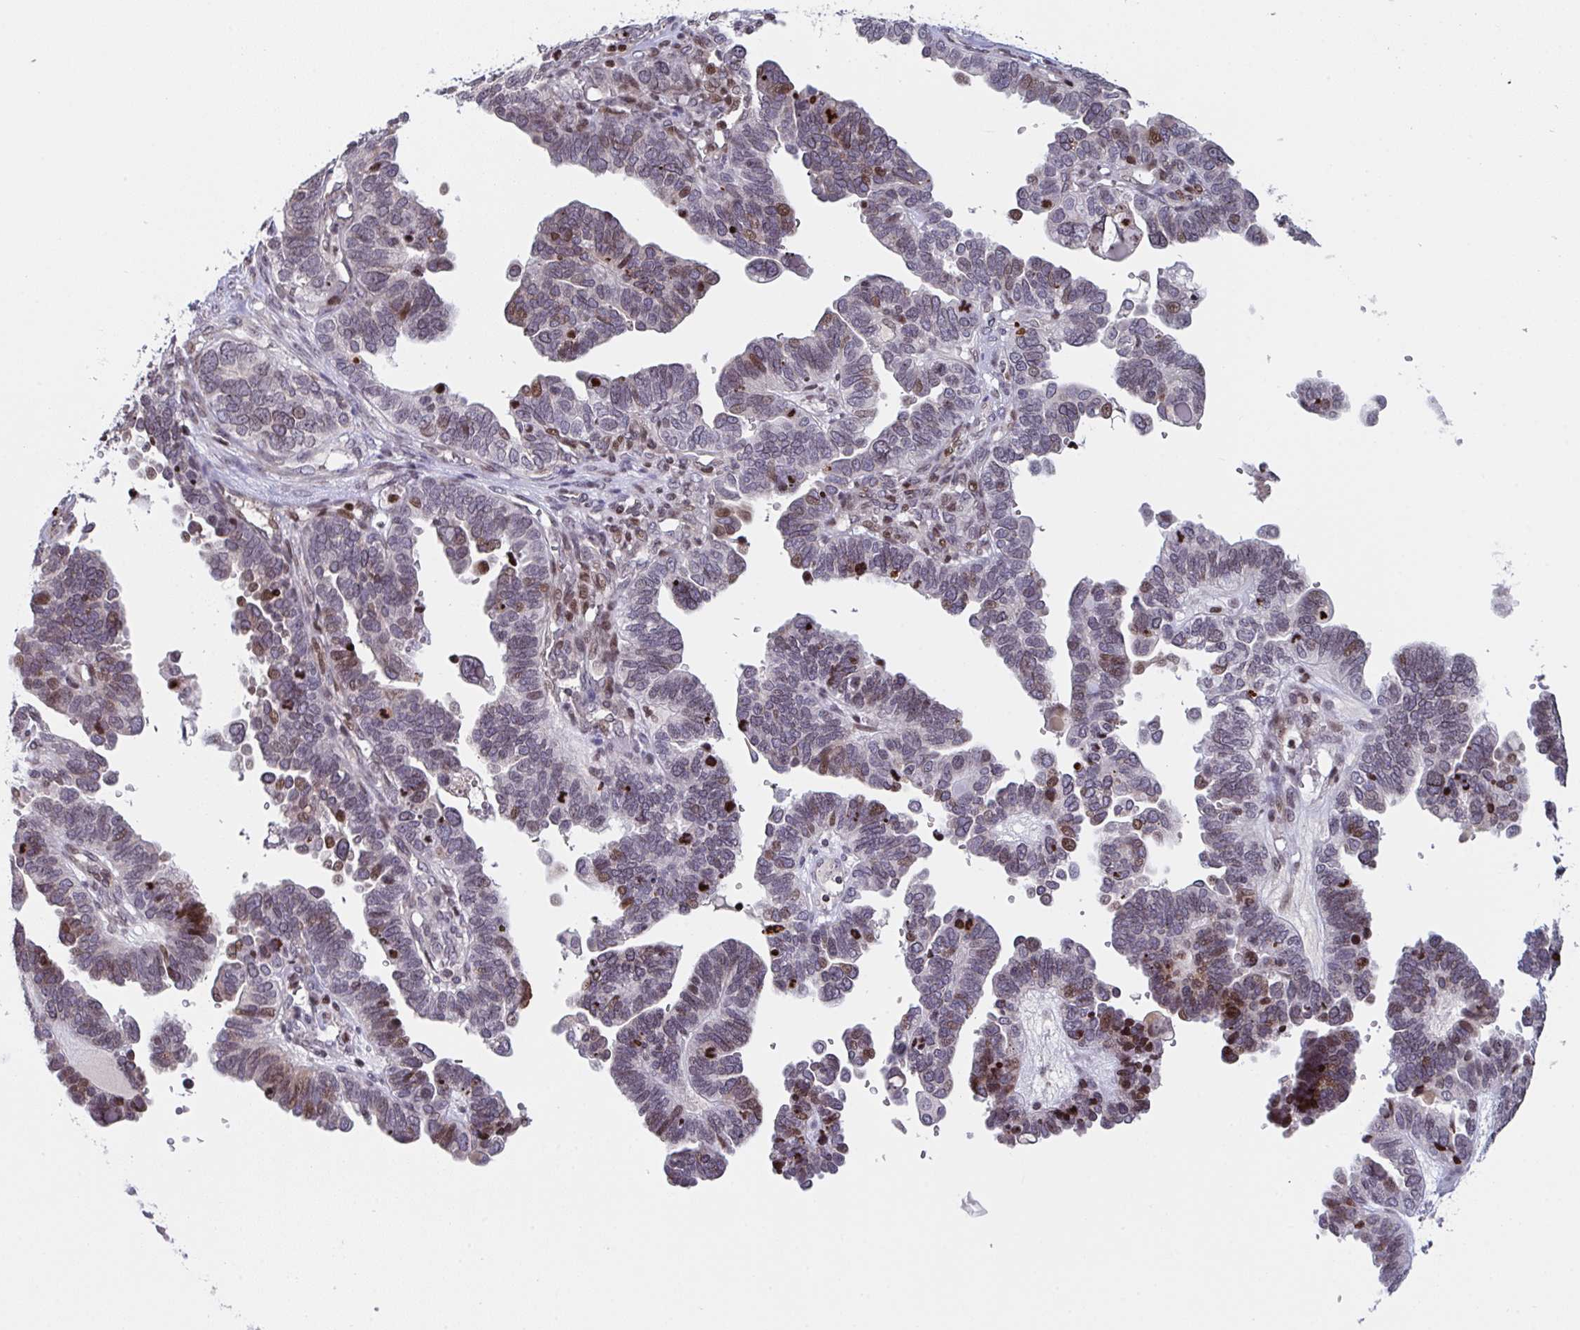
{"staining": {"intensity": "moderate", "quantity": "<25%", "location": "nuclear"}, "tissue": "ovarian cancer", "cell_type": "Tumor cells", "image_type": "cancer", "snomed": [{"axis": "morphology", "description": "Cystadenocarcinoma, serous, NOS"}, {"axis": "topography", "description": "Ovary"}], "caption": "Human ovarian serous cystadenocarcinoma stained with a brown dye reveals moderate nuclear positive positivity in about <25% of tumor cells.", "gene": "PCDHB8", "patient": {"sex": "female", "age": 51}}